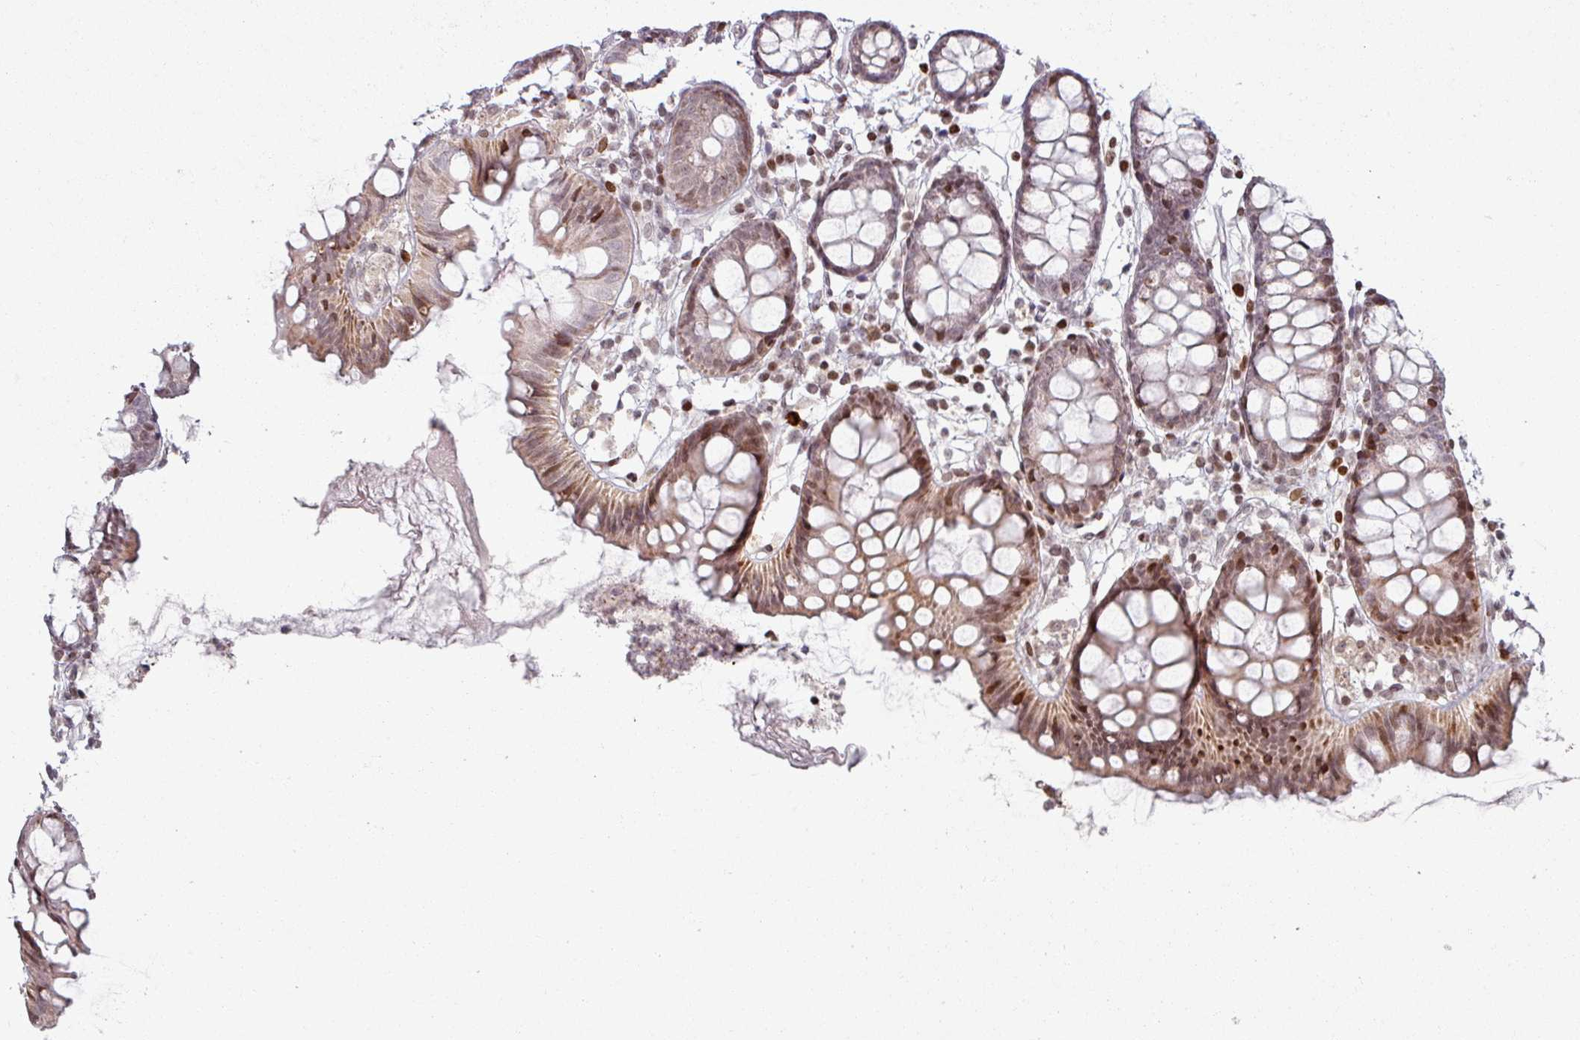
{"staining": {"intensity": "weak", "quantity": "25%-75%", "location": "cytoplasmic/membranous"}, "tissue": "colon", "cell_type": "Endothelial cells", "image_type": "normal", "snomed": [{"axis": "morphology", "description": "Normal tissue, NOS"}, {"axis": "topography", "description": "Colon"}], "caption": "Immunohistochemistry of benign colon displays low levels of weak cytoplasmic/membranous expression in about 25%-75% of endothelial cells. (Brightfield microscopy of DAB IHC at high magnification).", "gene": "NCOR1", "patient": {"sex": "female", "age": 84}}